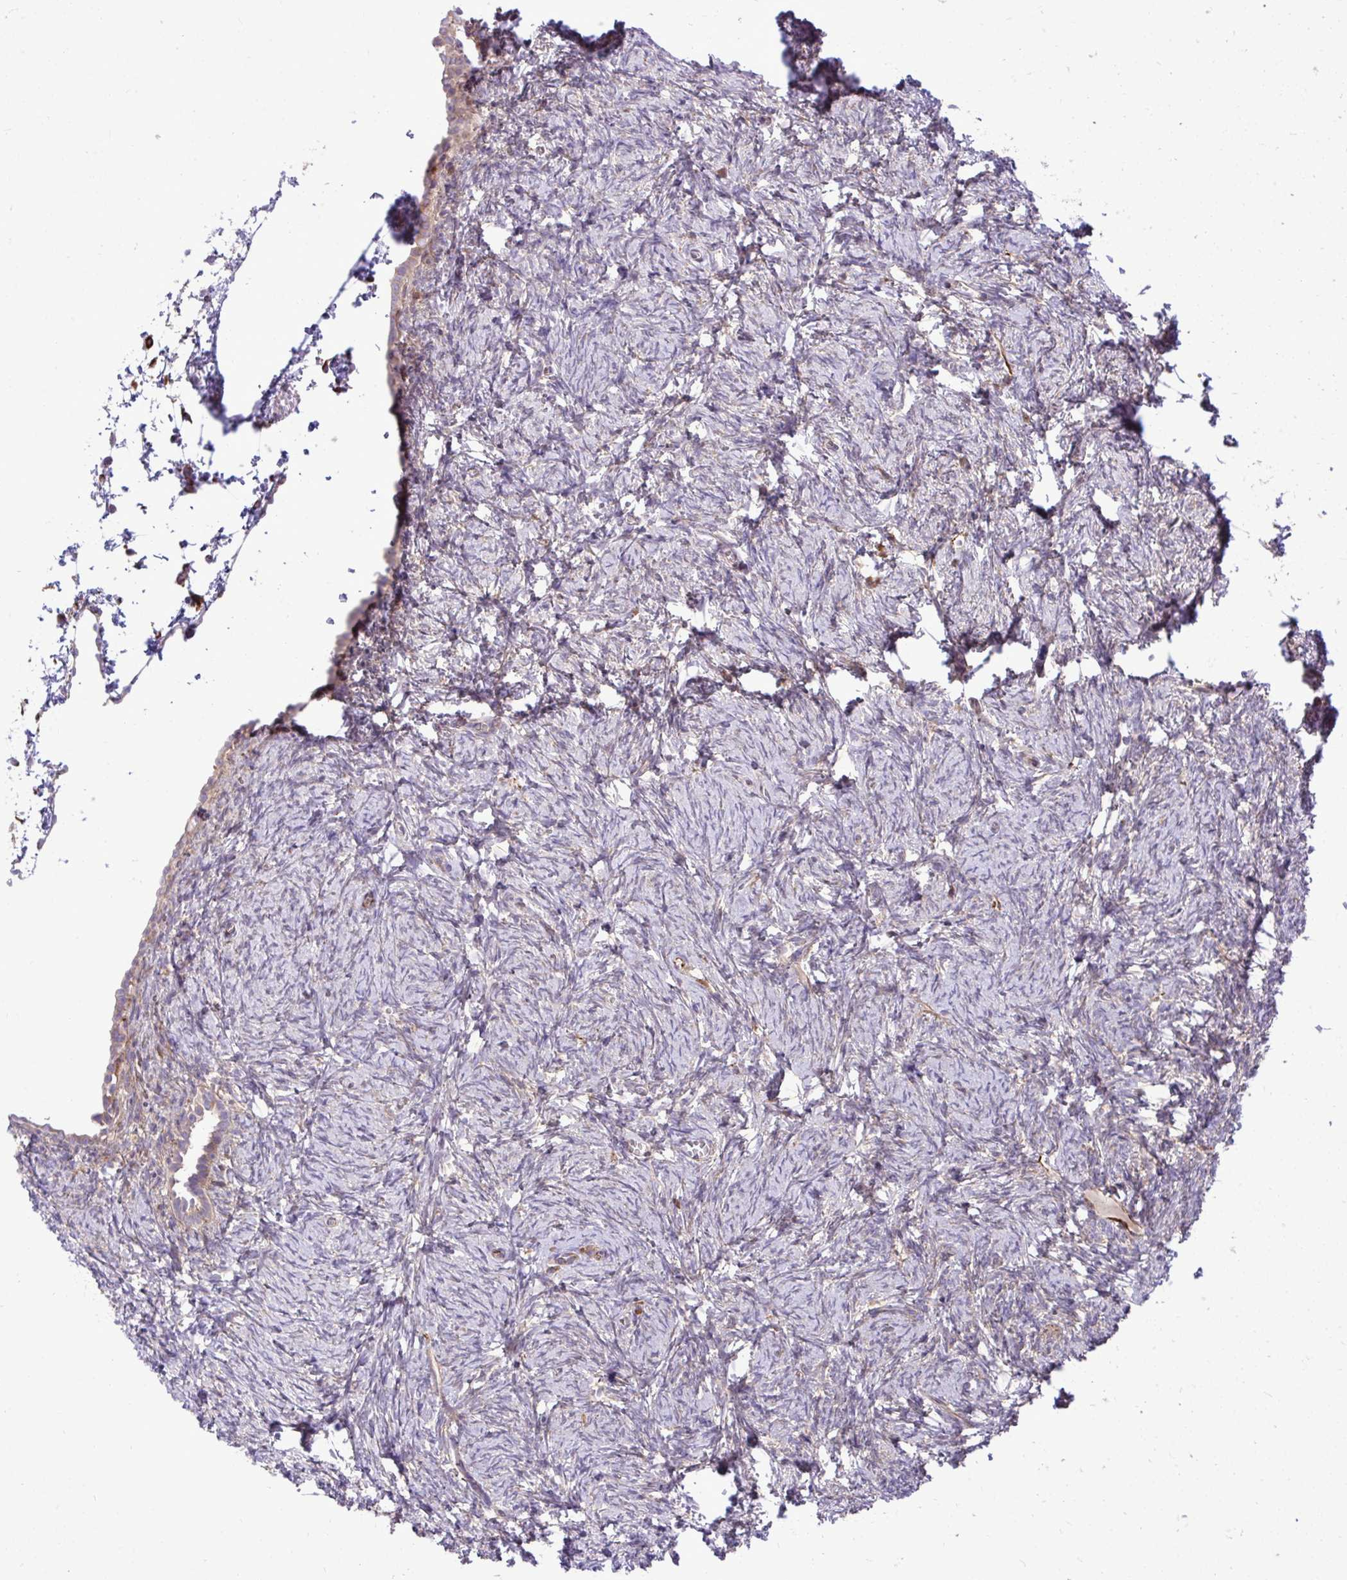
{"staining": {"intensity": "moderate", "quantity": ">75%", "location": "cytoplasmic/membranous"}, "tissue": "ovary", "cell_type": "Follicle cells", "image_type": "normal", "snomed": [{"axis": "morphology", "description": "Normal tissue, NOS"}, {"axis": "topography", "description": "Ovary"}], "caption": "IHC image of unremarkable ovary: human ovary stained using IHC shows medium levels of moderate protein expression localized specifically in the cytoplasmic/membranous of follicle cells, appearing as a cytoplasmic/membranous brown color.", "gene": "PAIP2", "patient": {"sex": "female", "age": 41}}